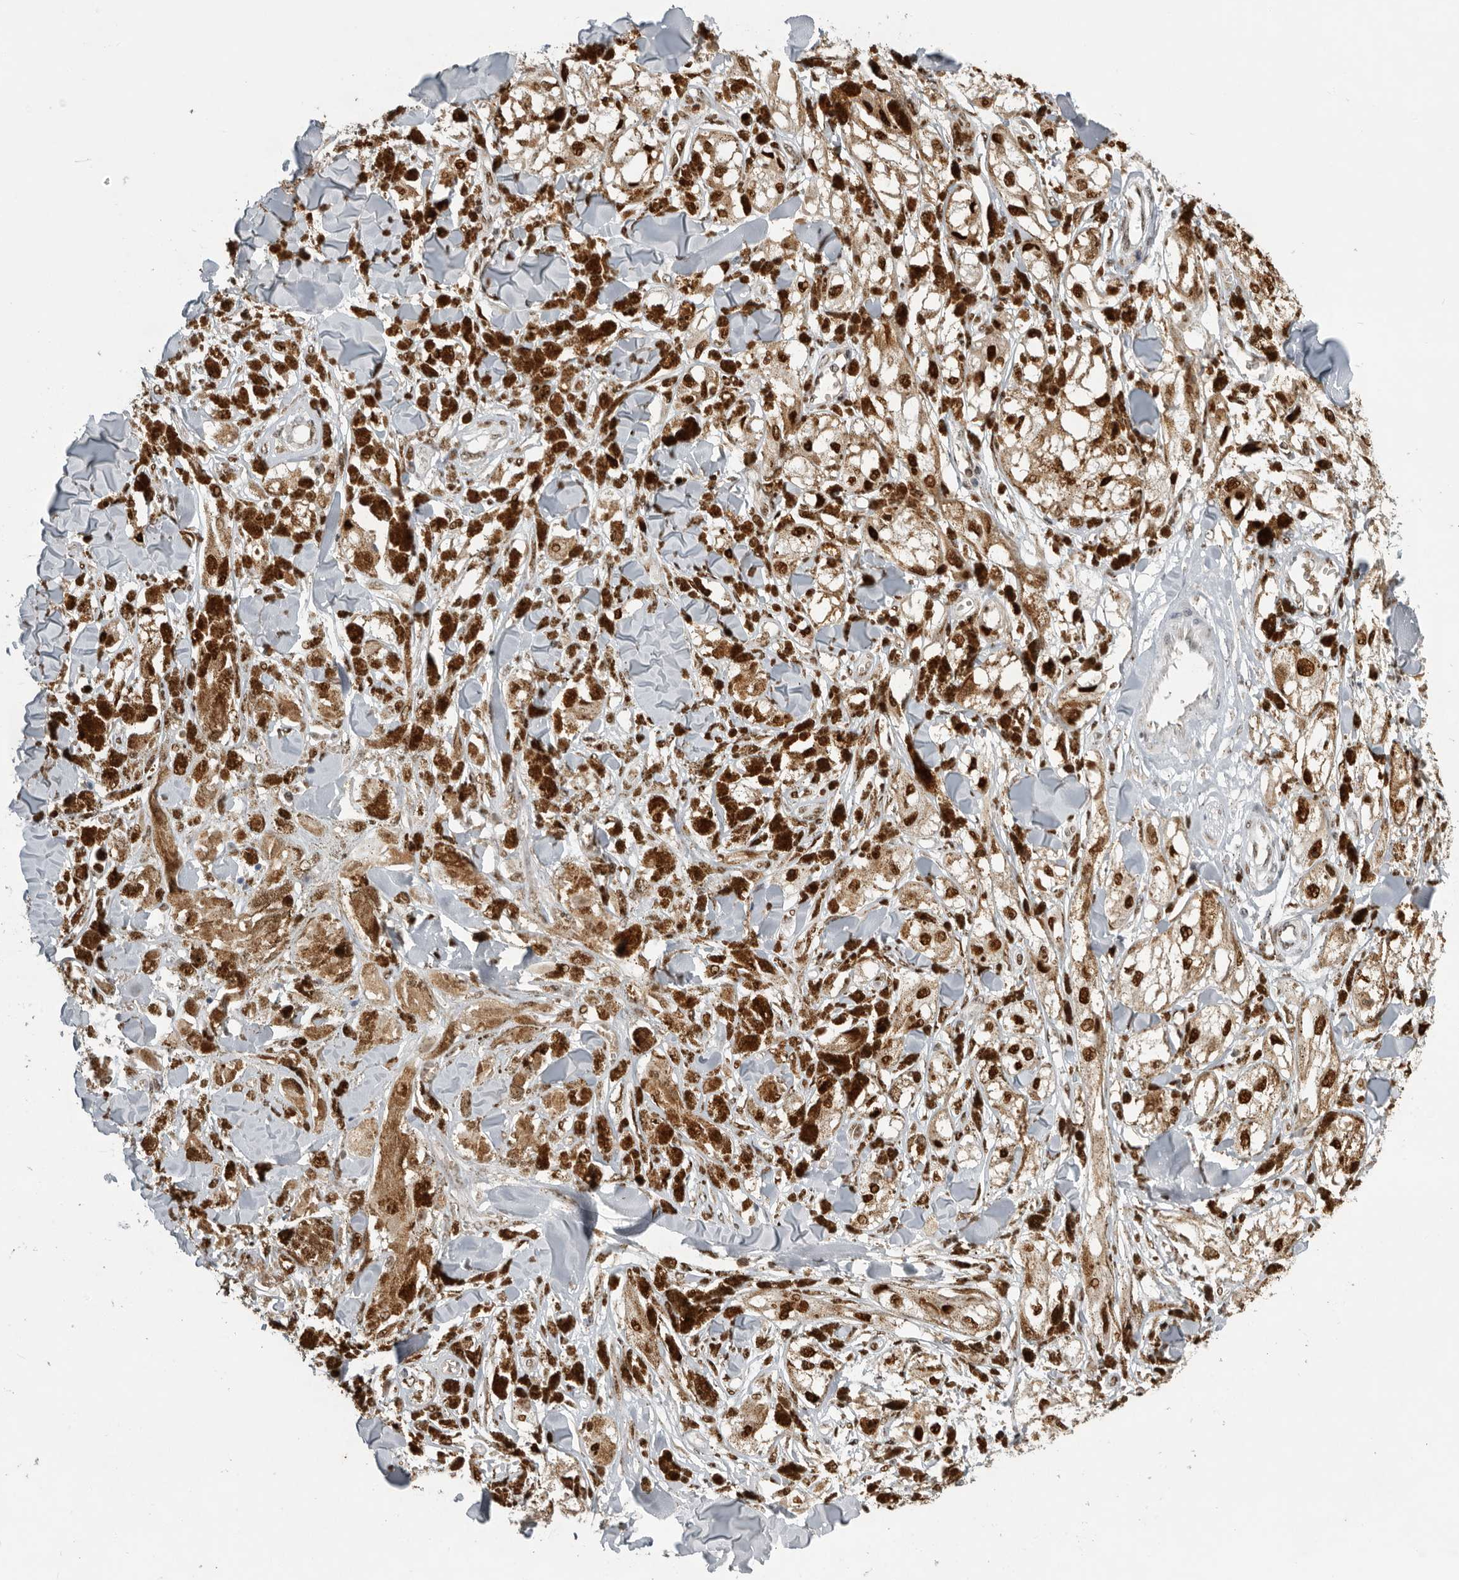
{"staining": {"intensity": "moderate", "quantity": ">75%", "location": "cytoplasmic/membranous,nuclear"}, "tissue": "melanoma", "cell_type": "Tumor cells", "image_type": "cancer", "snomed": [{"axis": "morphology", "description": "Malignant melanoma, NOS"}, {"axis": "topography", "description": "Skin"}], "caption": "A high-resolution histopathology image shows IHC staining of melanoma, which demonstrates moderate cytoplasmic/membranous and nuclear positivity in approximately >75% of tumor cells.", "gene": "PCMTD1", "patient": {"sex": "male", "age": 88}}